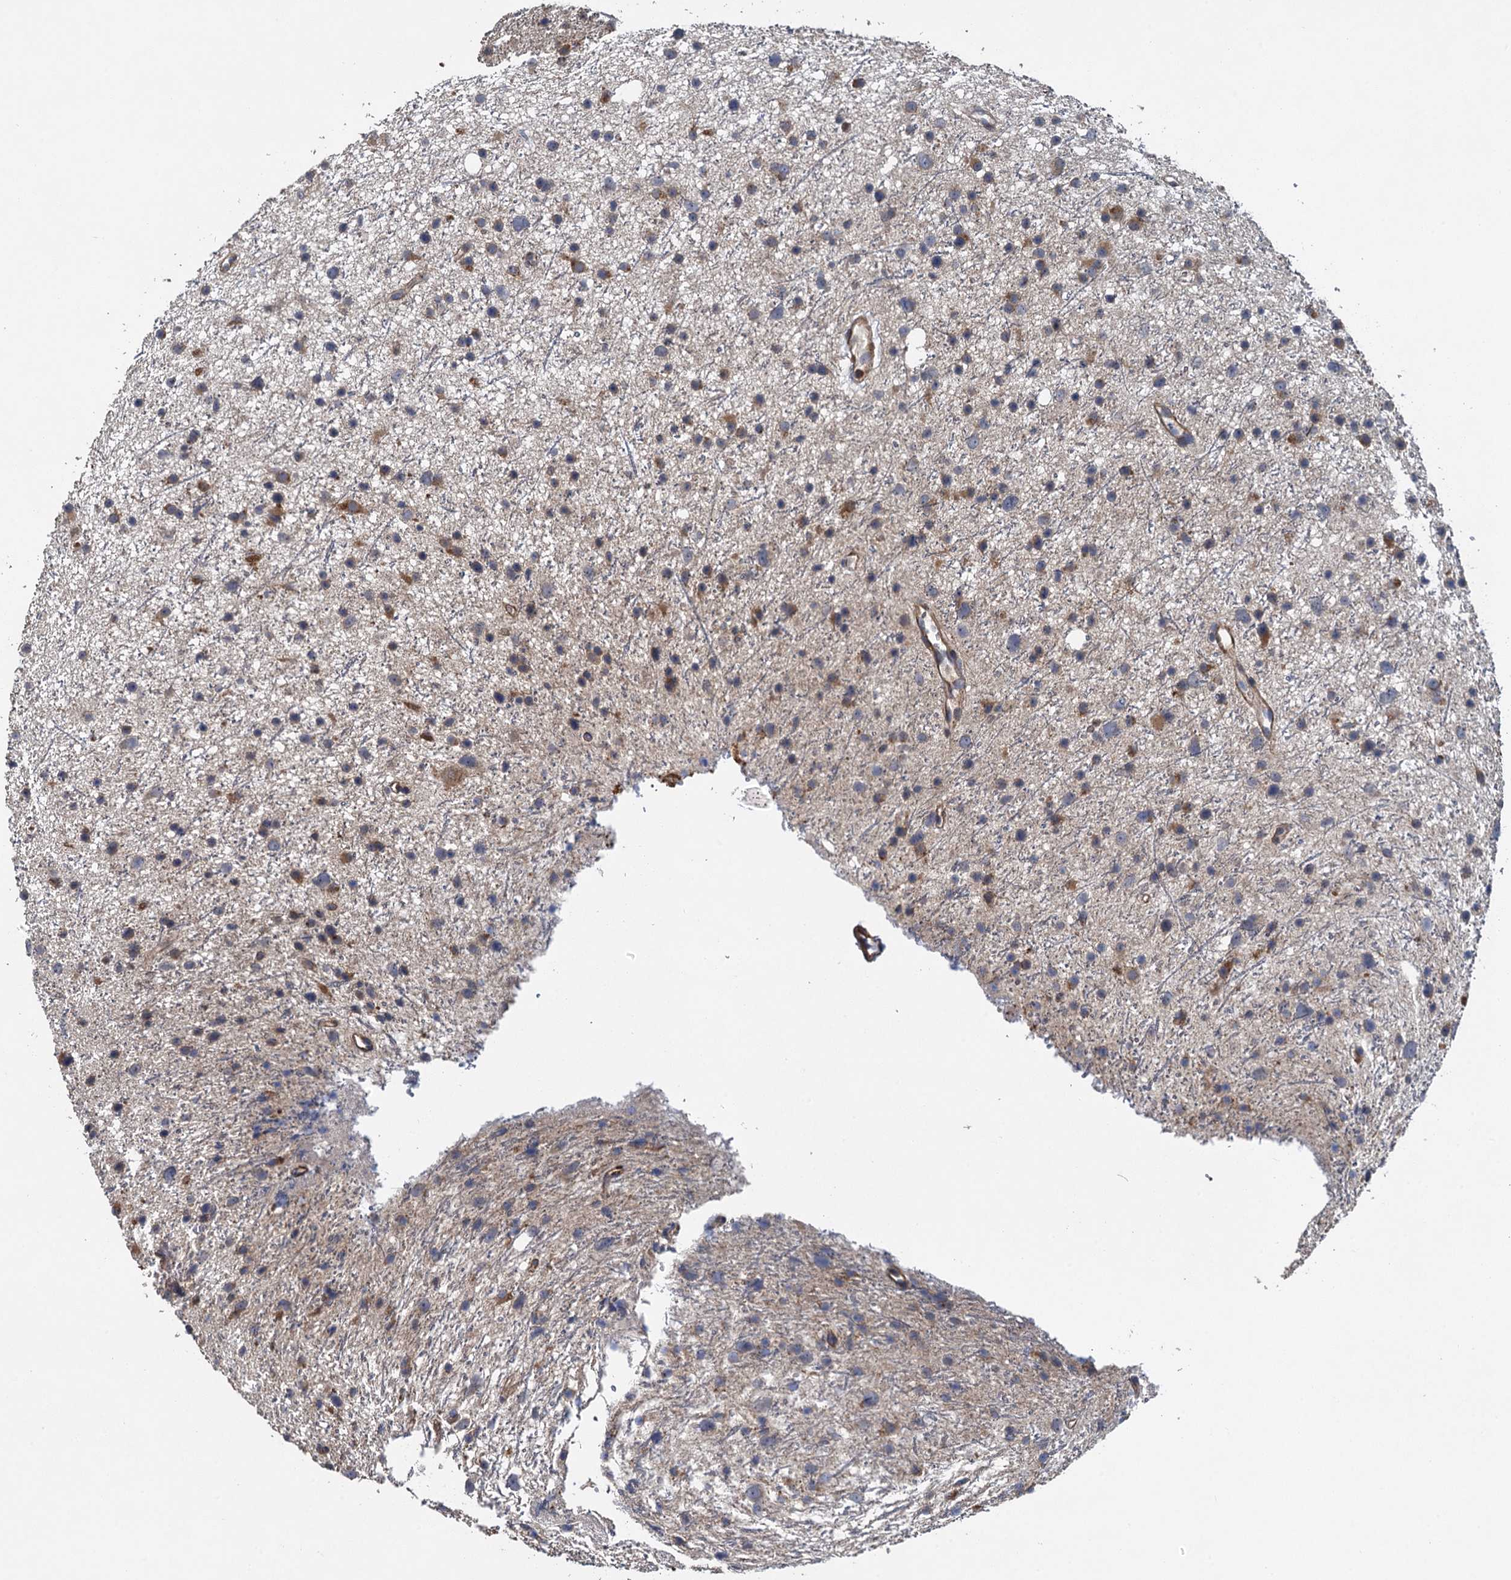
{"staining": {"intensity": "moderate", "quantity": "<25%", "location": "cytoplasmic/membranous"}, "tissue": "glioma", "cell_type": "Tumor cells", "image_type": "cancer", "snomed": [{"axis": "morphology", "description": "Glioma, malignant, Low grade"}, {"axis": "topography", "description": "Cerebral cortex"}], "caption": "About <25% of tumor cells in human malignant glioma (low-grade) exhibit moderate cytoplasmic/membranous protein positivity as visualized by brown immunohistochemical staining.", "gene": "MEAK7", "patient": {"sex": "female", "age": 39}}